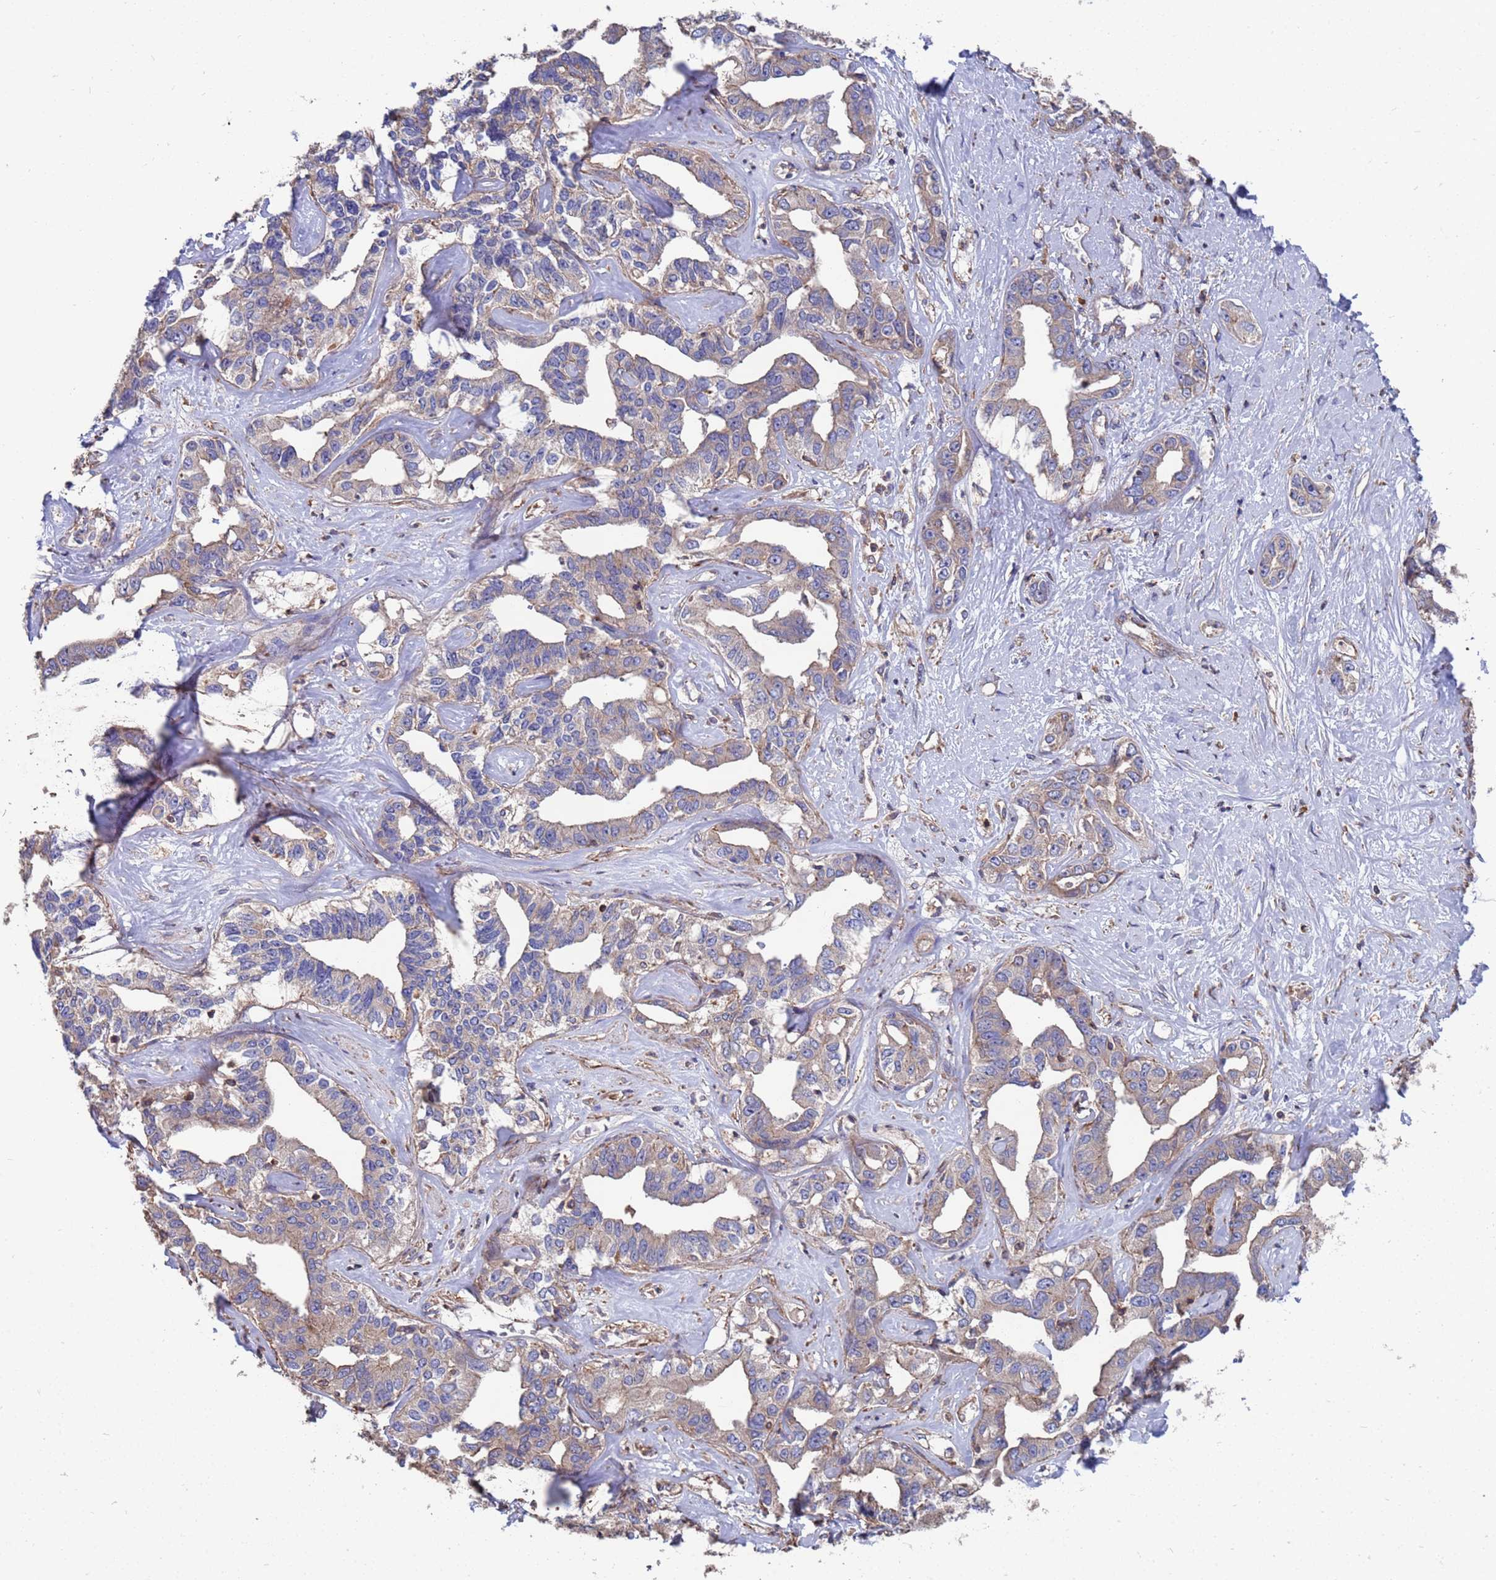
{"staining": {"intensity": "weak", "quantity": "25%-75%", "location": "cytoplasmic/membranous"}, "tissue": "liver cancer", "cell_type": "Tumor cells", "image_type": "cancer", "snomed": [{"axis": "morphology", "description": "Cholangiocarcinoma"}, {"axis": "topography", "description": "Liver"}], "caption": "Protein expression analysis of cholangiocarcinoma (liver) displays weak cytoplasmic/membranous expression in about 25%-75% of tumor cells.", "gene": "PYCR1", "patient": {"sex": "male", "age": 59}}